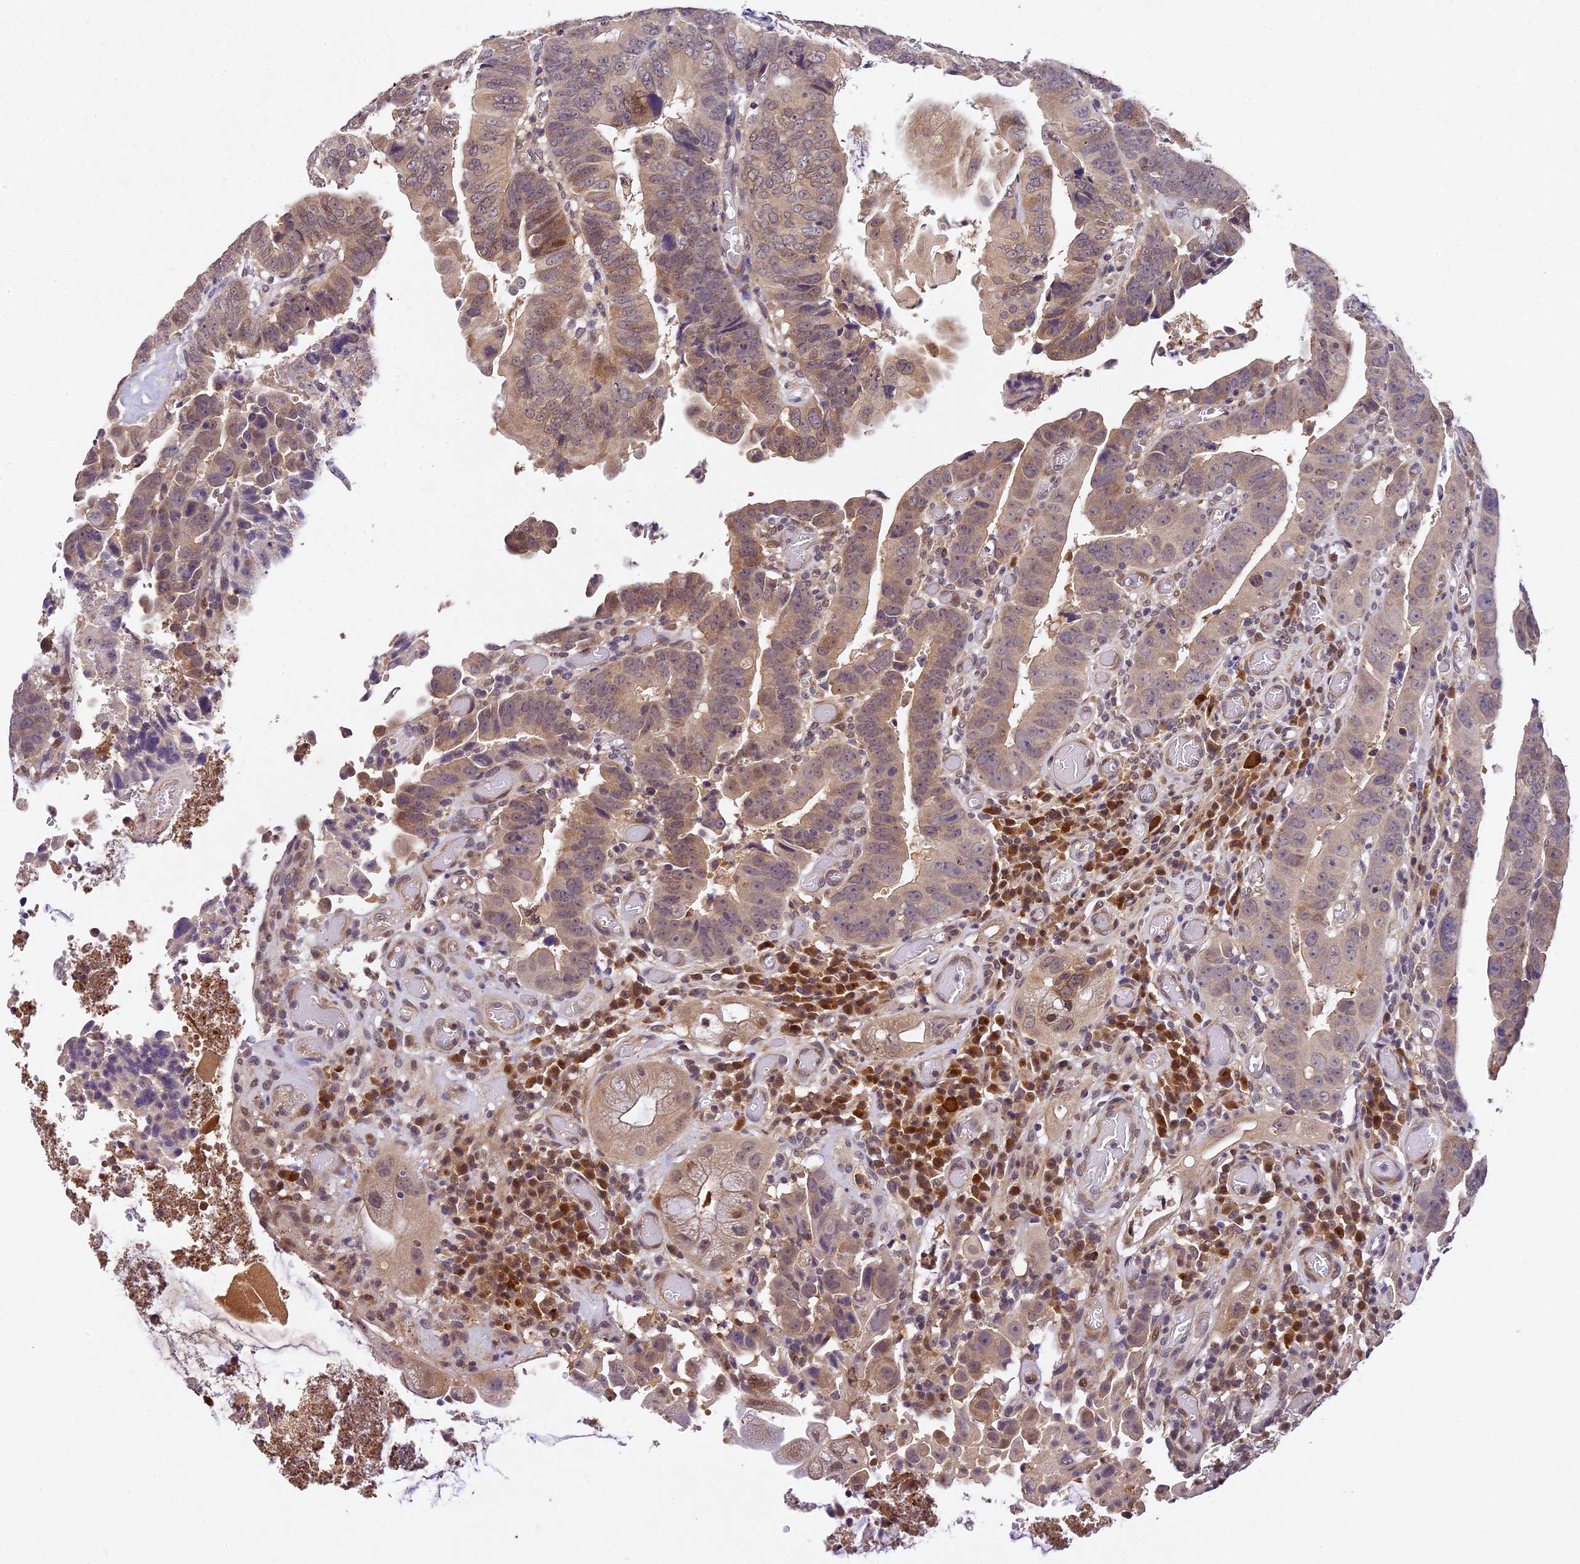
{"staining": {"intensity": "weak", "quantity": "25%-75%", "location": "cytoplasmic/membranous"}, "tissue": "colorectal cancer", "cell_type": "Tumor cells", "image_type": "cancer", "snomed": [{"axis": "morphology", "description": "Normal tissue, NOS"}, {"axis": "morphology", "description": "Adenocarcinoma, NOS"}, {"axis": "topography", "description": "Rectum"}], "caption": "Immunohistochemistry (IHC) image of colorectal adenocarcinoma stained for a protein (brown), which displays low levels of weak cytoplasmic/membranous staining in approximately 25%-75% of tumor cells.", "gene": "TMEM39B", "patient": {"sex": "female", "age": 65}}